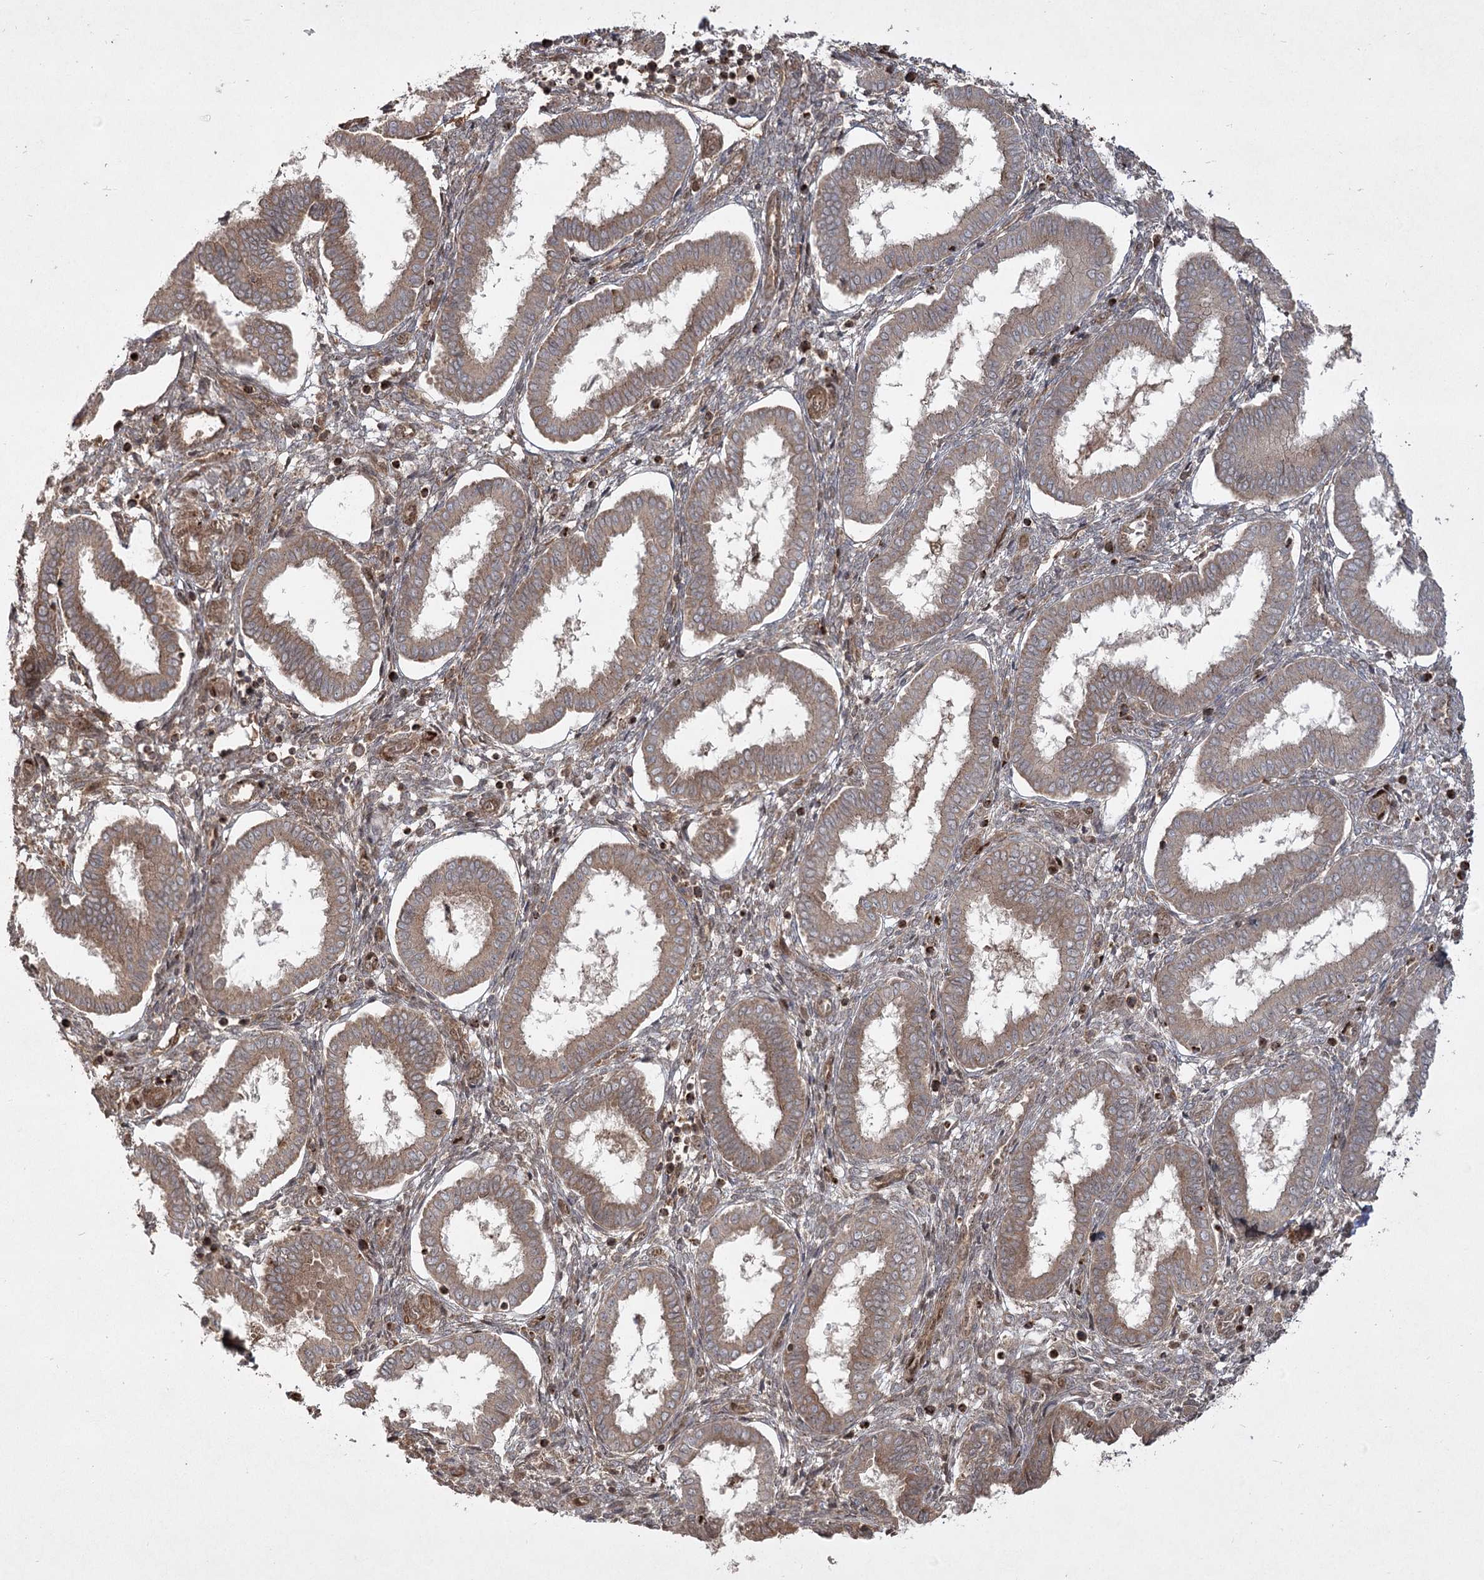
{"staining": {"intensity": "moderate", "quantity": "25%-75%", "location": "cytoplasmic/membranous"}, "tissue": "endometrium", "cell_type": "Cells in endometrial stroma", "image_type": "normal", "snomed": [{"axis": "morphology", "description": "Normal tissue, NOS"}, {"axis": "topography", "description": "Endometrium"}], "caption": "This photomicrograph exhibits immunohistochemistry staining of normal endometrium, with medium moderate cytoplasmic/membranous positivity in approximately 25%-75% of cells in endometrial stroma.", "gene": "CPLANE1", "patient": {"sex": "female", "age": 24}}